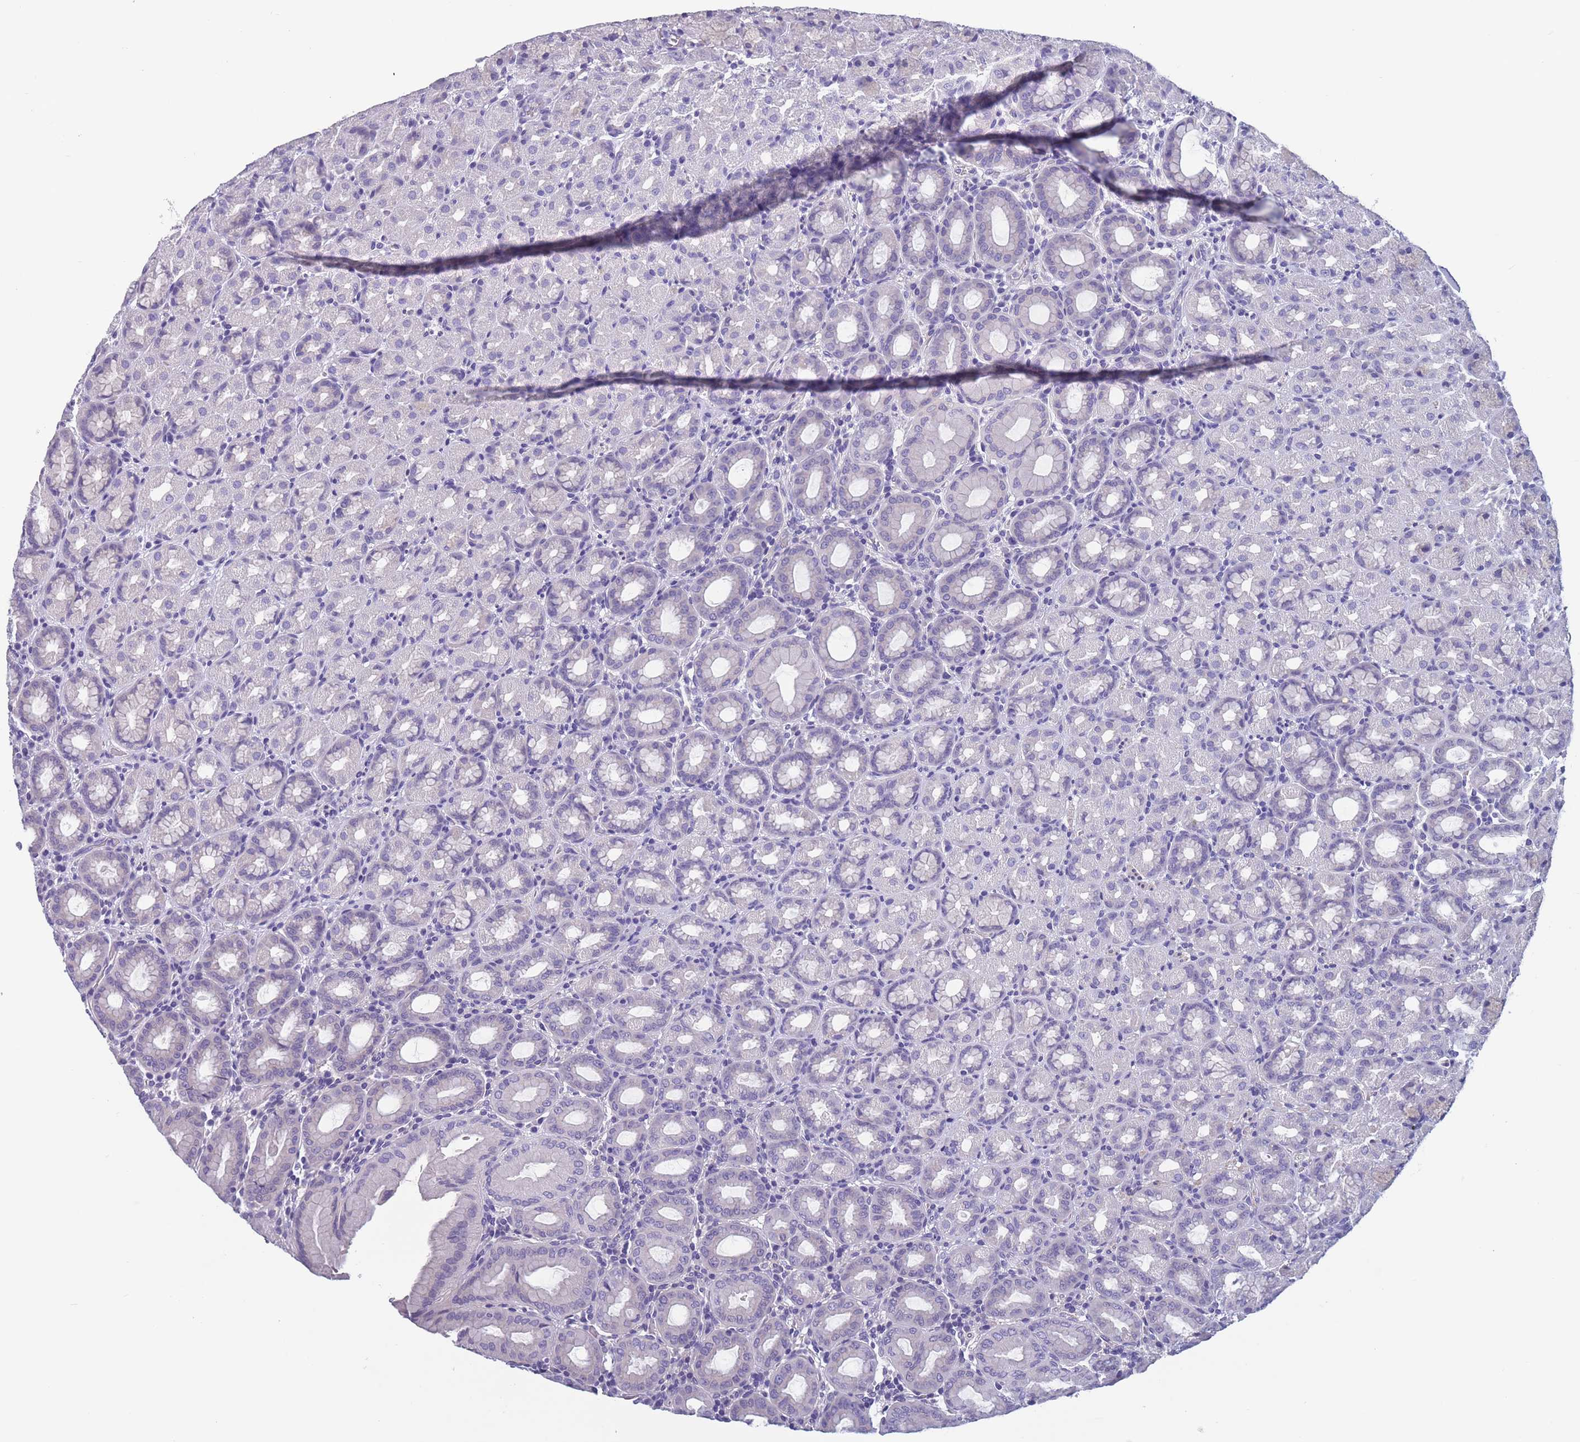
{"staining": {"intensity": "negative", "quantity": "none", "location": "none"}, "tissue": "stomach", "cell_type": "Glandular cells", "image_type": "normal", "snomed": [{"axis": "morphology", "description": "Normal tissue, NOS"}, {"axis": "topography", "description": "Stomach, upper"}, {"axis": "topography", "description": "Stomach"}], "caption": "High magnification brightfield microscopy of unremarkable stomach stained with DAB (brown) and counterstained with hematoxylin (blue): glandular cells show no significant positivity. (Brightfield microscopy of DAB (3,3'-diaminobenzidine) IHC at high magnification).", "gene": "OR4C5", "patient": {"sex": "male", "age": 68}}